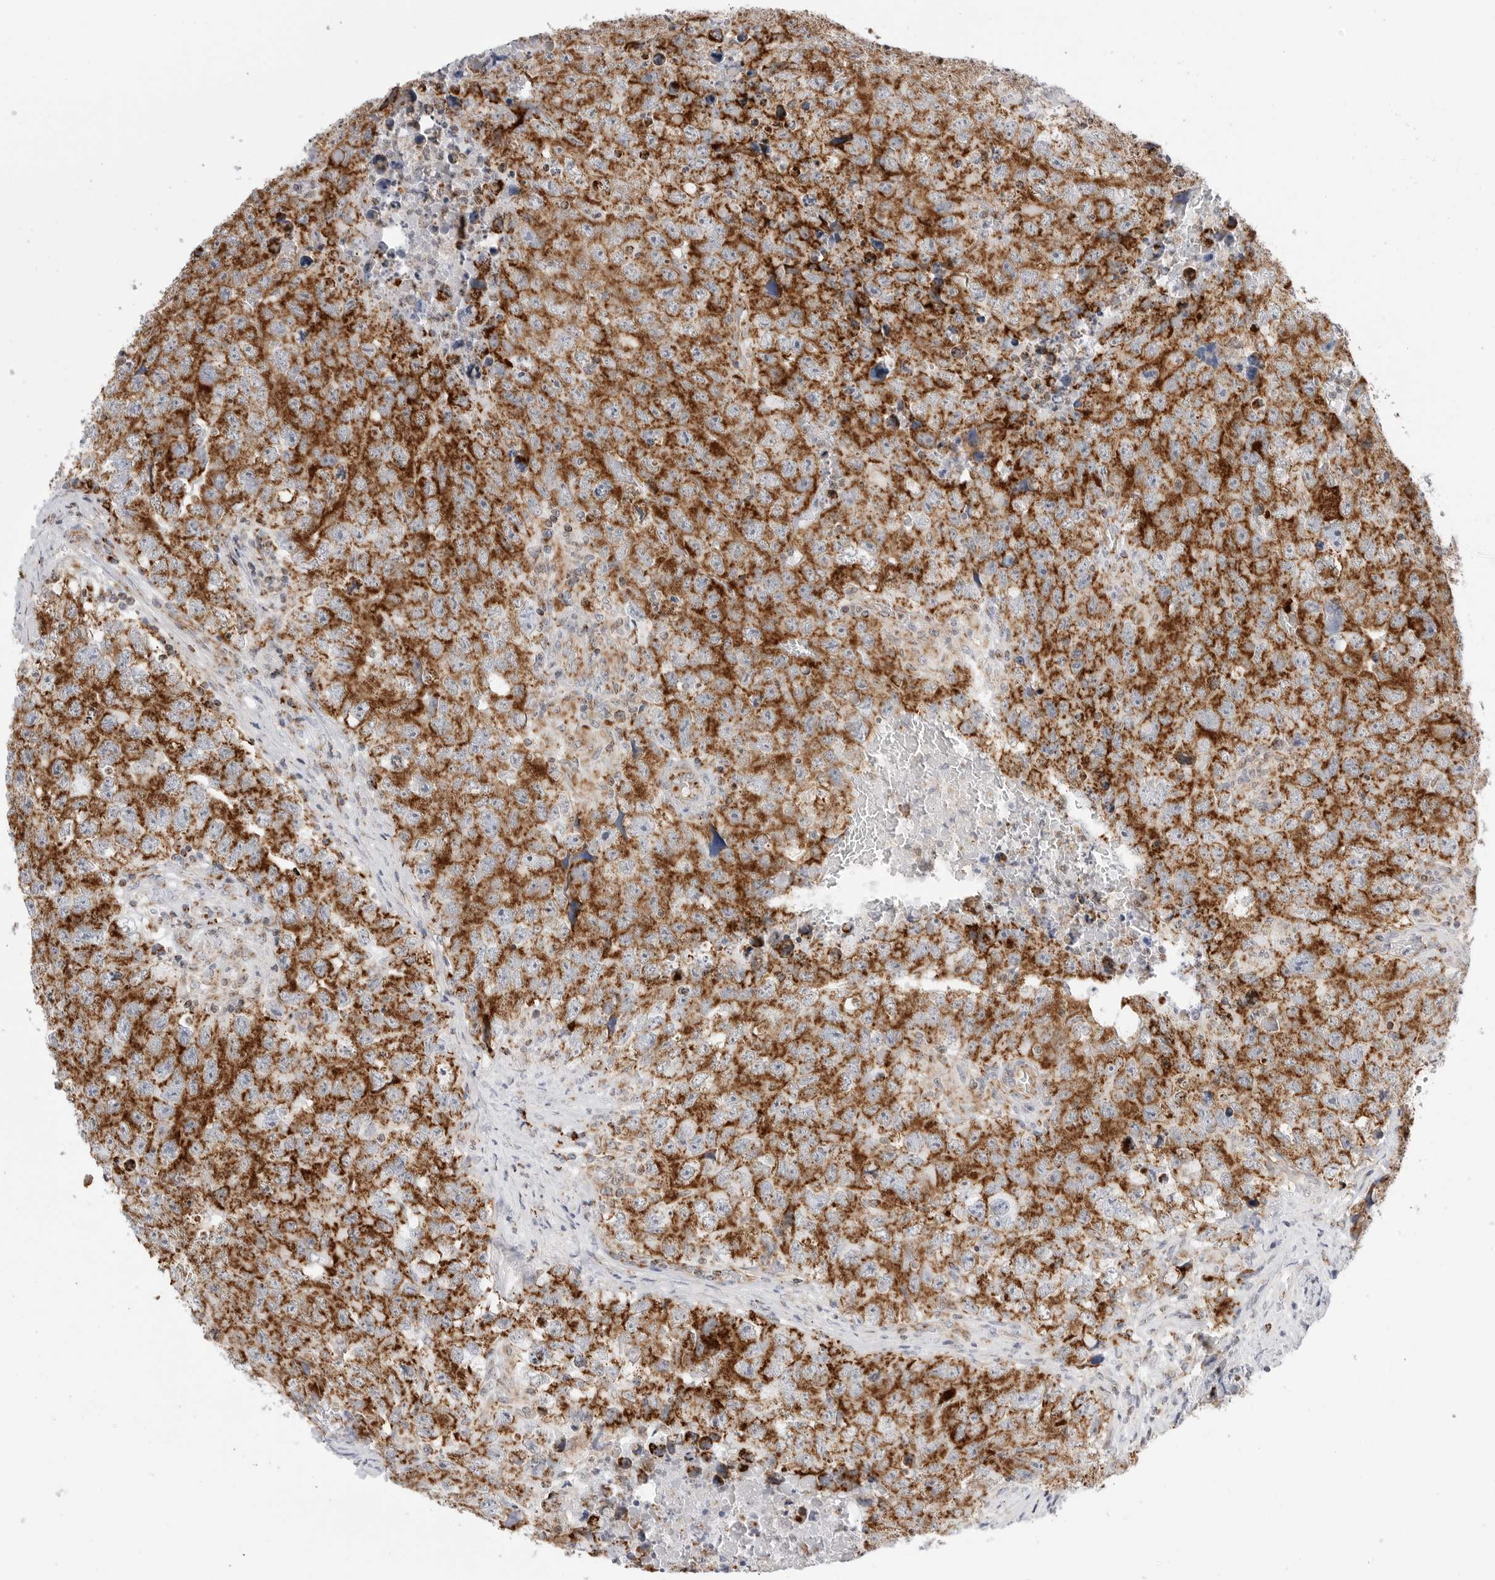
{"staining": {"intensity": "strong", "quantity": "25%-75%", "location": "cytoplasmic/membranous"}, "tissue": "testis cancer", "cell_type": "Tumor cells", "image_type": "cancer", "snomed": [{"axis": "morphology", "description": "Seminoma, NOS"}, {"axis": "morphology", "description": "Carcinoma, Embryonal, NOS"}, {"axis": "topography", "description": "Testis"}], "caption": "Strong cytoplasmic/membranous protein expression is identified in about 25%-75% of tumor cells in testis cancer (embryonal carcinoma).", "gene": "ATP5IF1", "patient": {"sex": "male", "age": 43}}